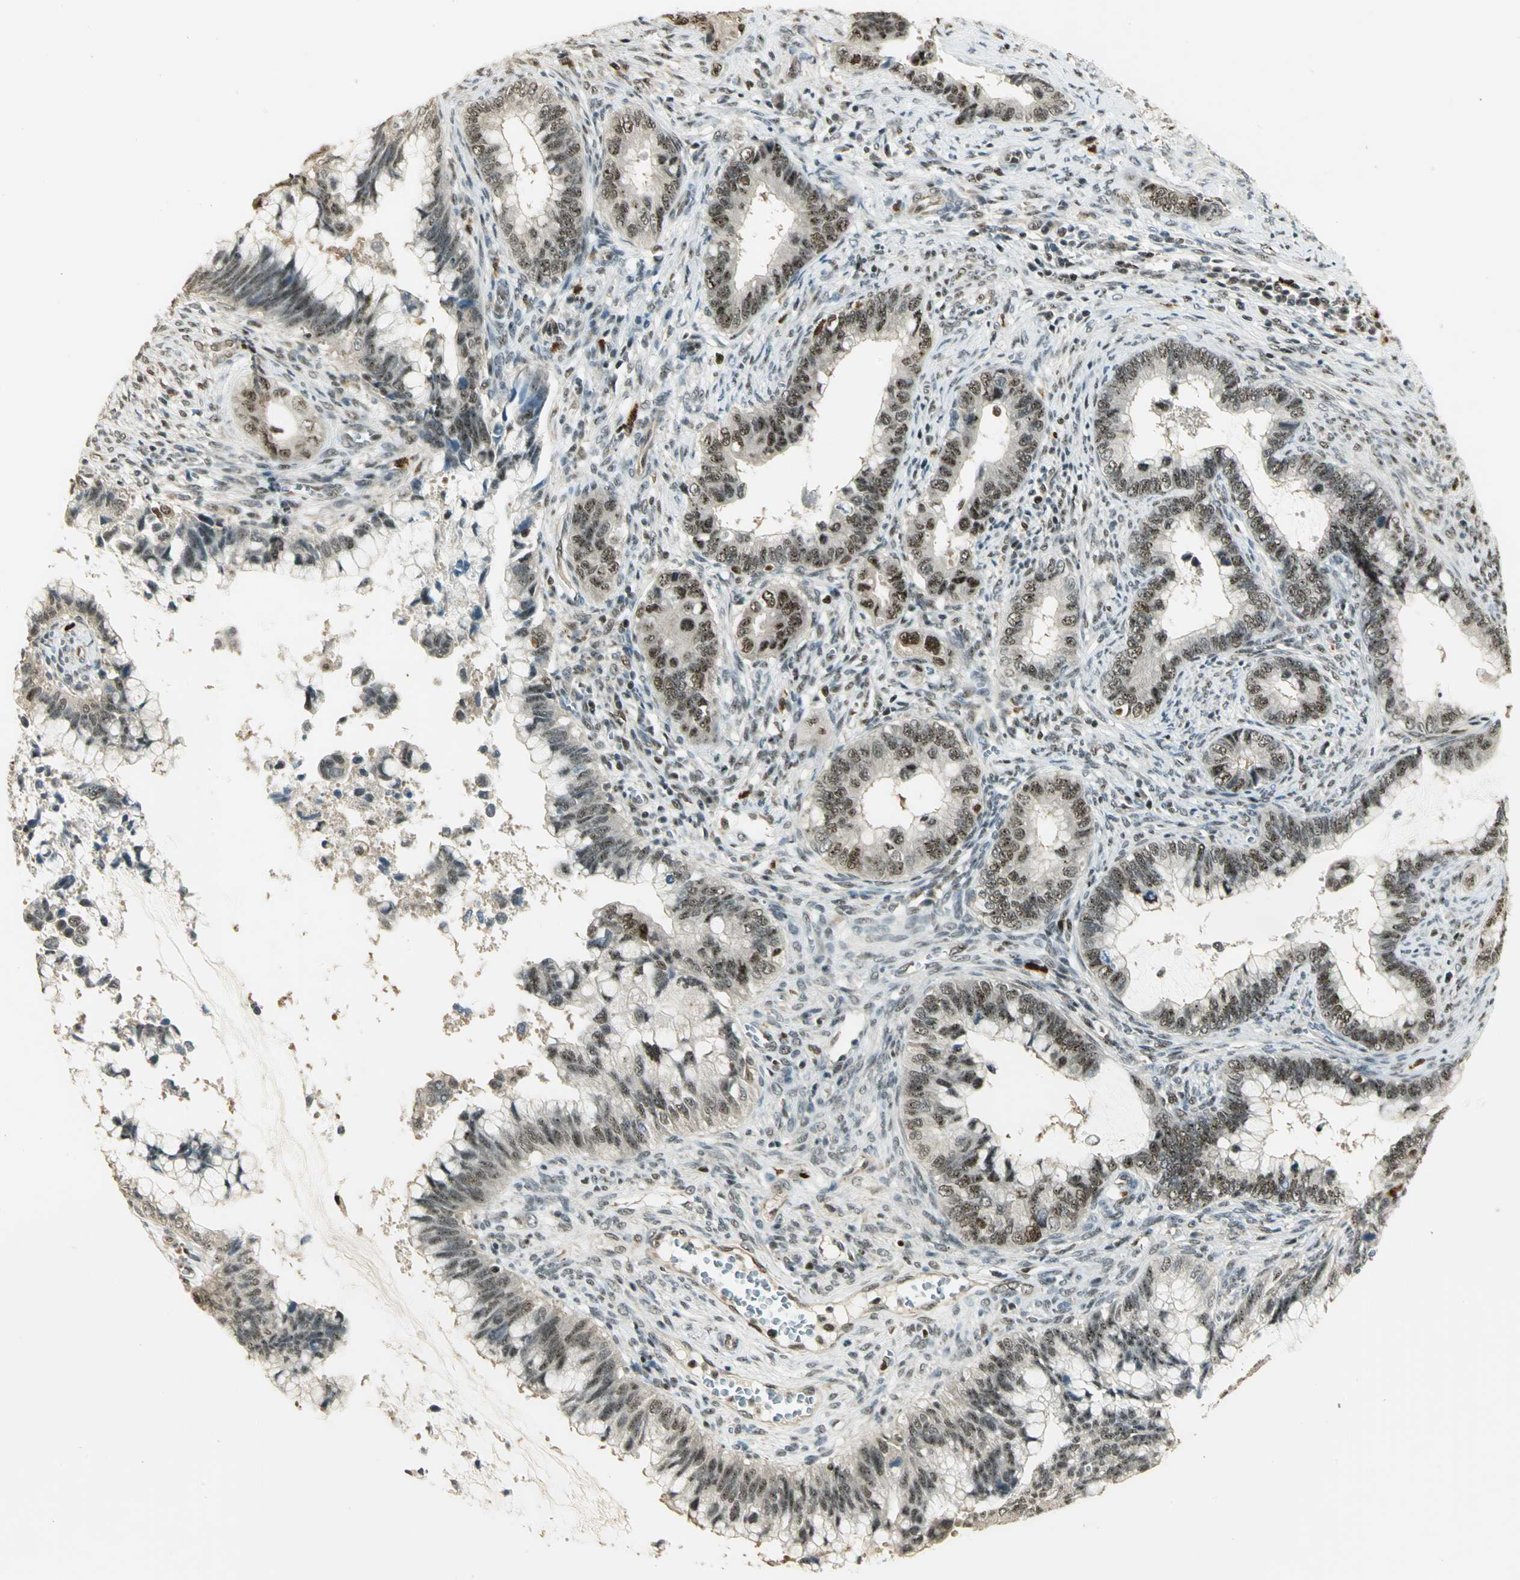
{"staining": {"intensity": "moderate", "quantity": ">75%", "location": "nuclear"}, "tissue": "cervical cancer", "cell_type": "Tumor cells", "image_type": "cancer", "snomed": [{"axis": "morphology", "description": "Adenocarcinoma, NOS"}, {"axis": "topography", "description": "Cervix"}], "caption": "Tumor cells display moderate nuclear expression in approximately >75% of cells in cervical adenocarcinoma.", "gene": "ELF1", "patient": {"sex": "female", "age": 44}}